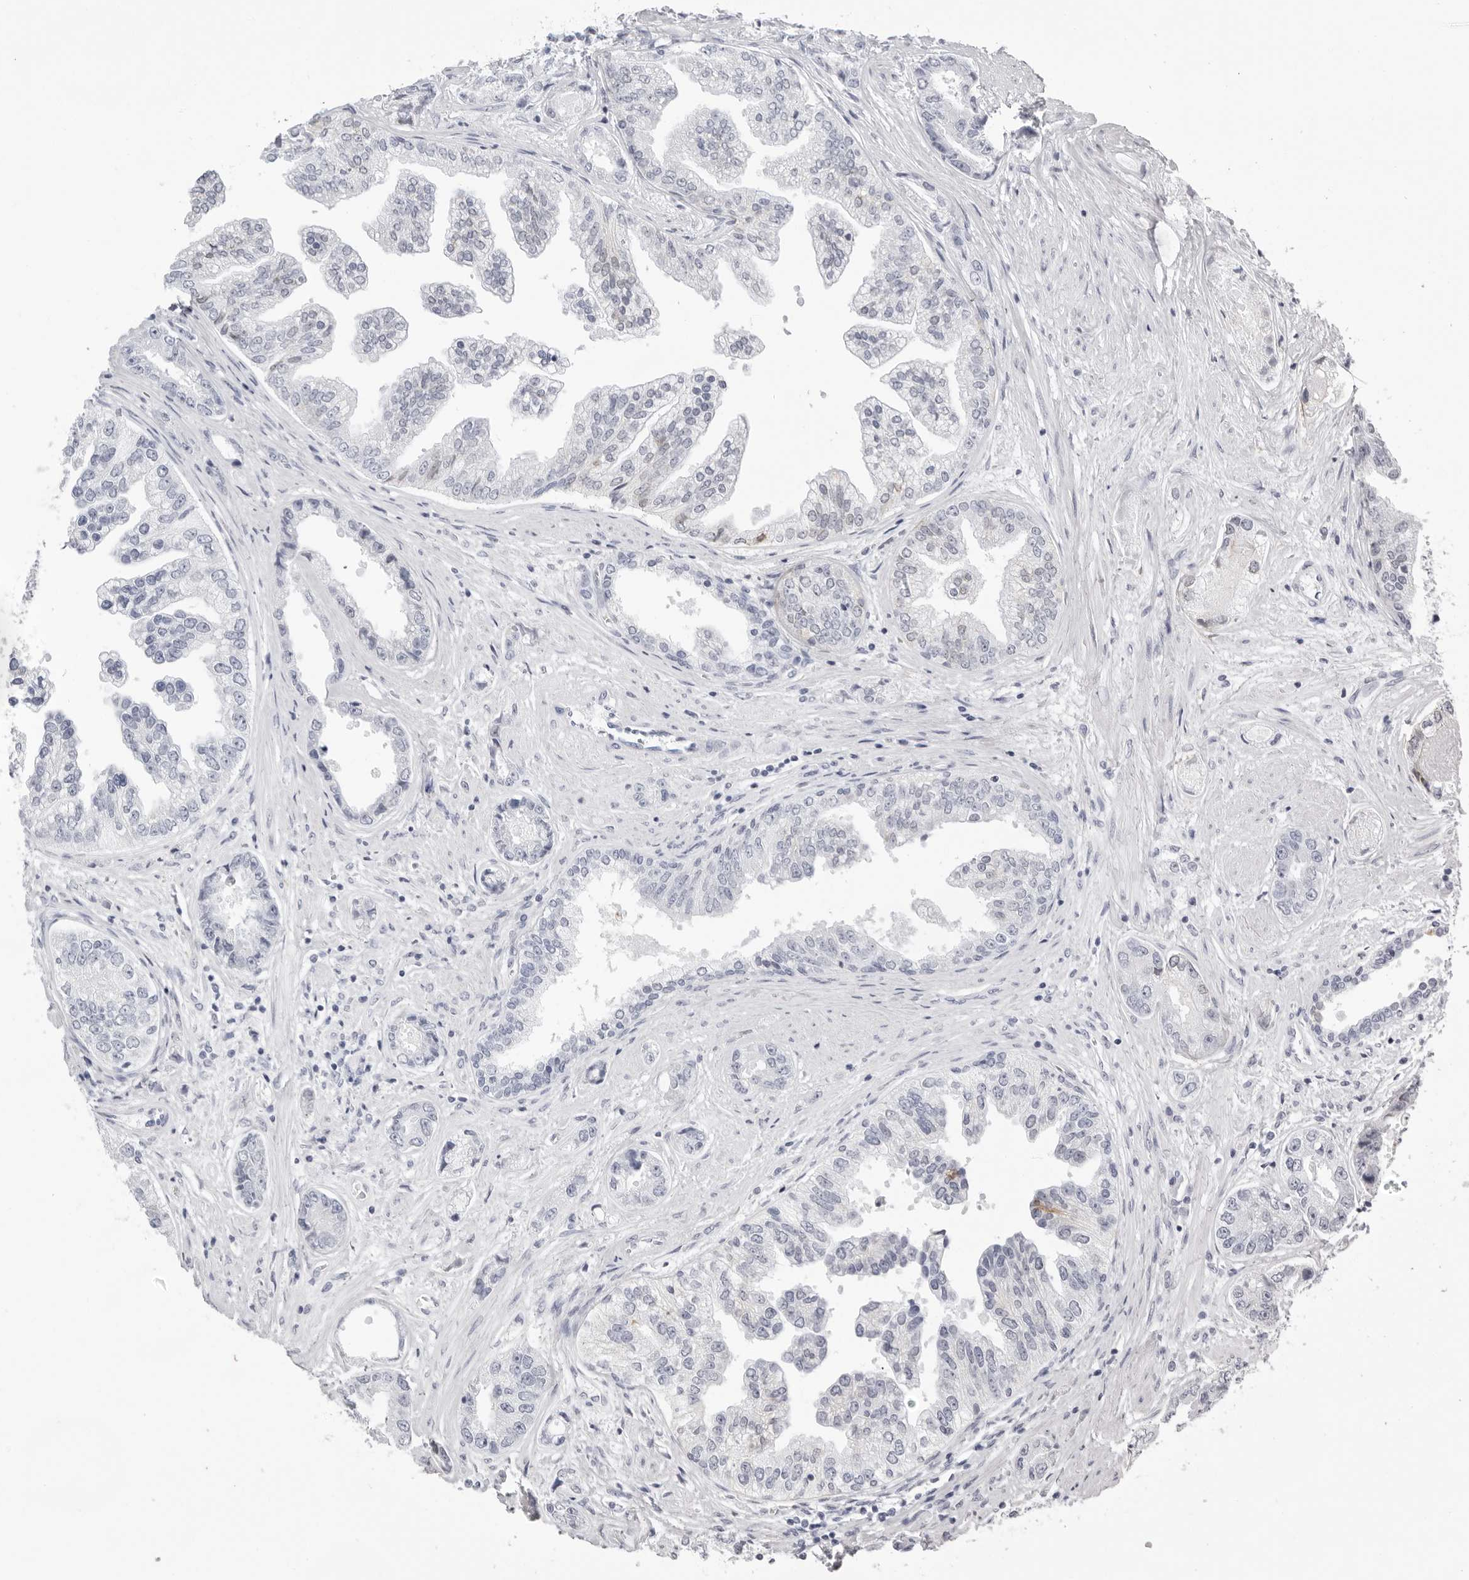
{"staining": {"intensity": "negative", "quantity": "none", "location": "none"}, "tissue": "prostate cancer", "cell_type": "Tumor cells", "image_type": "cancer", "snomed": [{"axis": "morphology", "description": "Adenocarcinoma, High grade"}, {"axis": "topography", "description": "Prostate"}], "caption": "Human high-grade adenocarcinoma (prostate) stained for a protein using immunohistochemistry (IHC) displays no staining in tumor cells.", "gene": "TMOD4", "patient": {"sex": "male", "age": 61}}